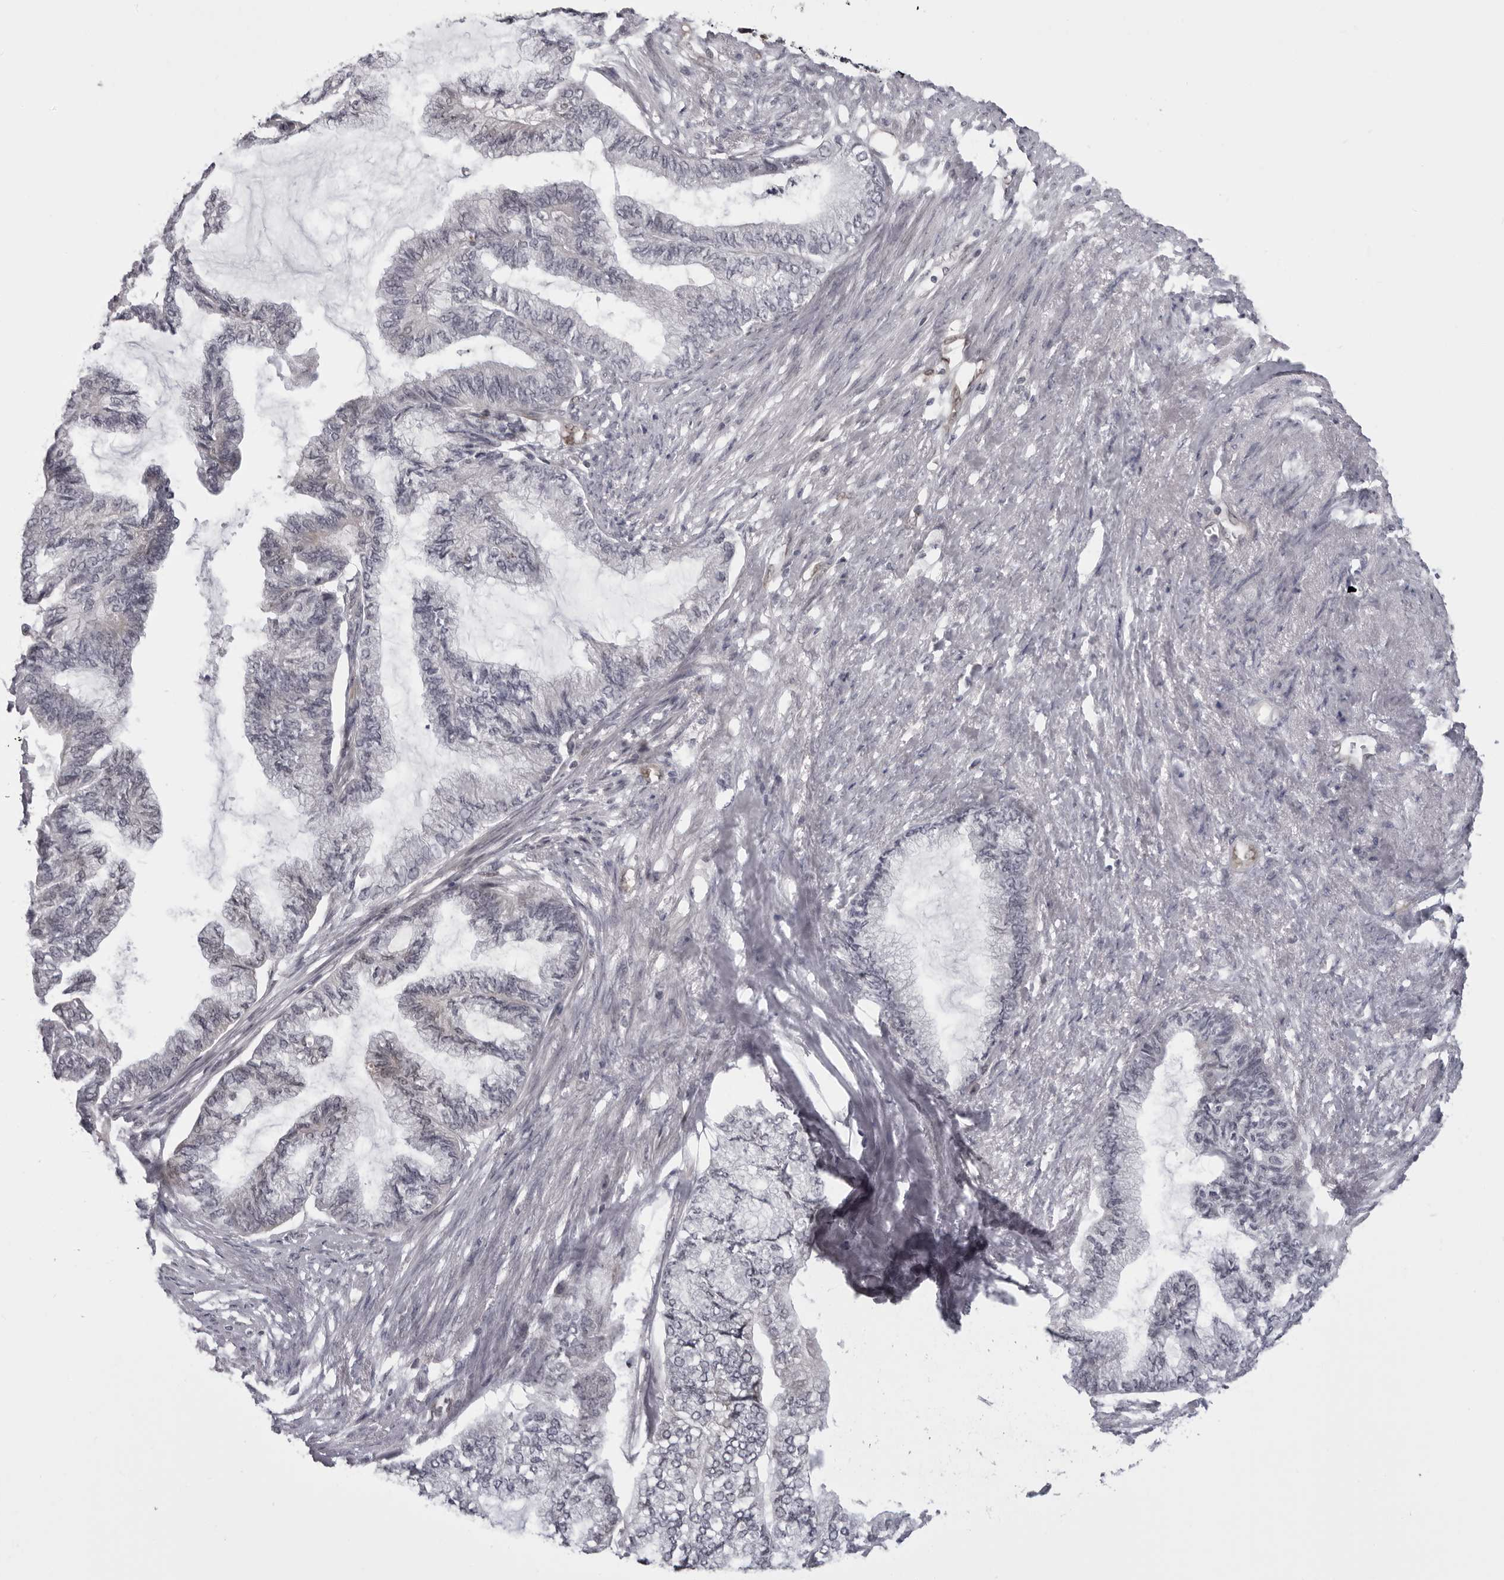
{"staining": {"intensity": "negative", "quantity": "none", "location": "none"}, "tissue": "endometrial cancer", "cell_type": "Tumor cells", "image_type": "cancer", "snomed": [{"axis": "morphology", "description": "Adenocarcinoma, NOS"}, {"axis": "topography", "description": "Endometrium"}], "caption": "A high-resolution micrograph shows immunohistochemistry staining of endometrial cancer (adenocarcinoma), which shows no significant staining in tumor cells.", "gene": "MAPK12", "patient": {"sex": "female", "age": 86}}